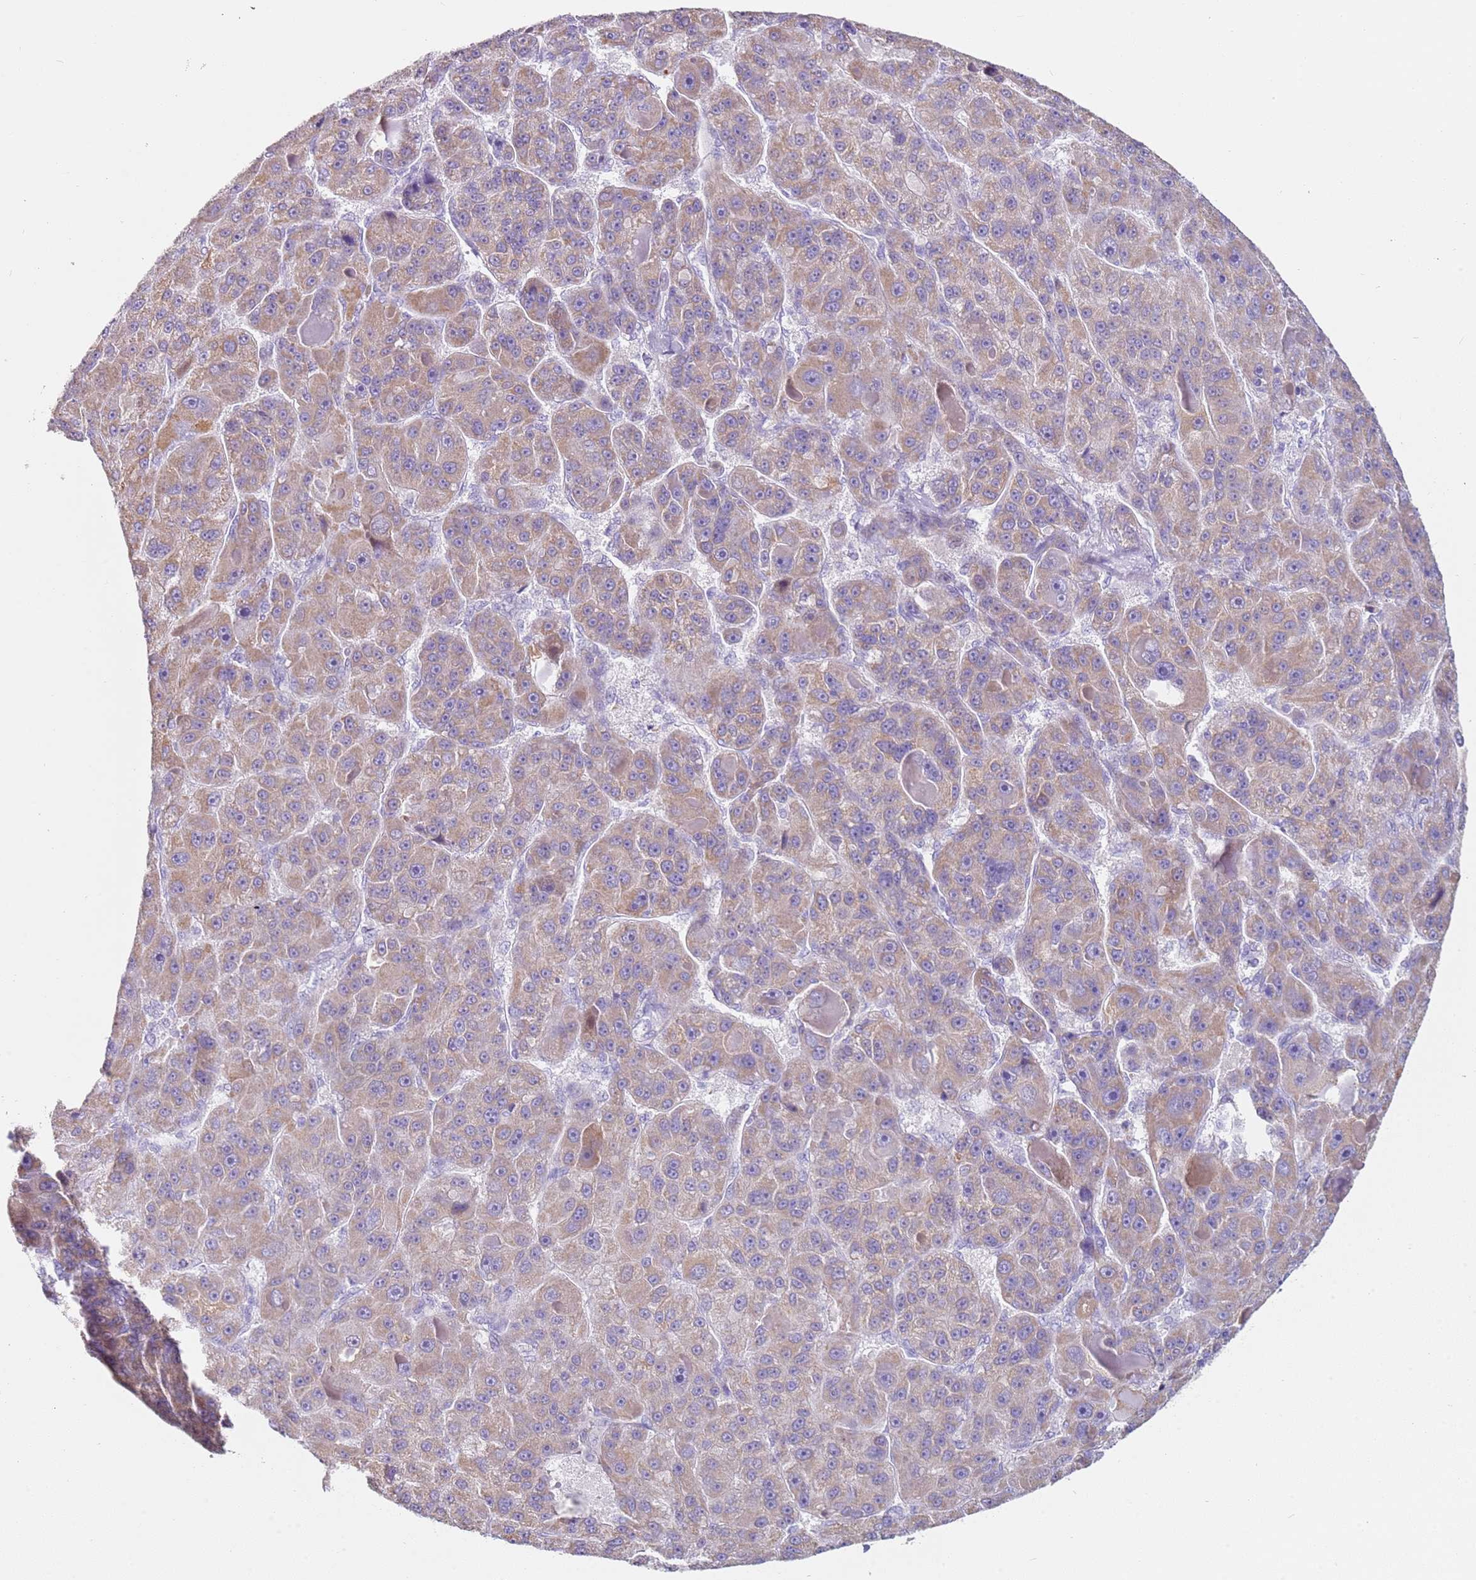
{"staining": {"intensity": "moderate", "quantity": ">75%", "location": "cytoplasmic/membranous"}, "tissue": "liver cancer", "cell_type": "Tumor cells", "image_type": "cancer", "snomed": [{"axis": "morphology", "description": "Carcinoma, Hepatocellular, NOS"}, {"axis": "topography", "description": "Liver"}], "caption": "Hepatocellular carcinoma (liver) stained with a brown dye displays moderate cytoplasmic/membranous positive positivity in approximately >75% of tumor cells.", "gene": "ALS2", "patient": {"sex": "male", "age": 76}}